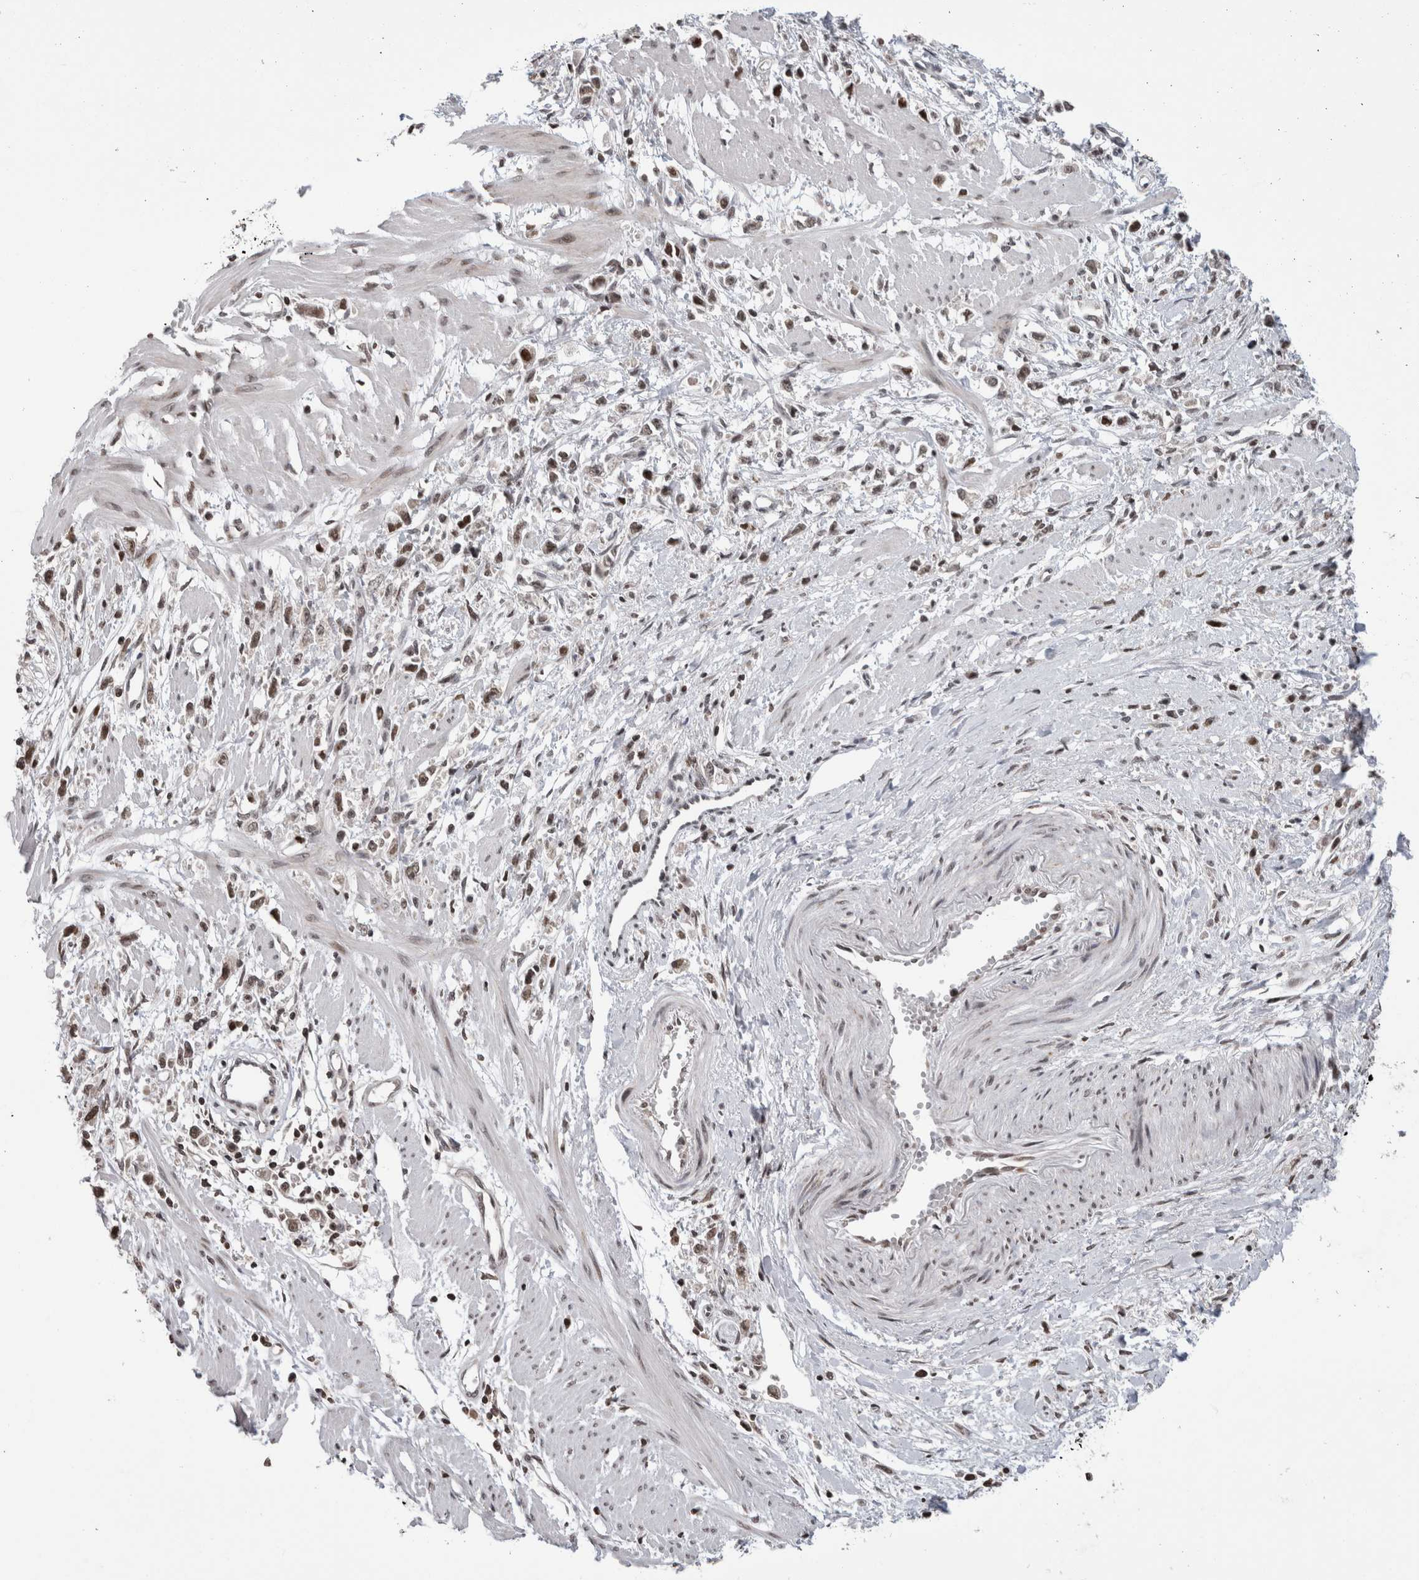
{"staining": {"intensity": "moderate", "quantity": ">75%", "location": "nuclear"}, "tissue": "stomach cancer", "cell_type": "Tumor cells", "image_type": "cancer", "snomed": [{"axis": "morphology", "description": "Adenocarcinoma, NOS"}, {"axis": "topography", "description": "Stomach"}], "caption": "Immunohistochemical staining of stomach cancer demonstrates medium levels of moderate nuclear protein positivity in approximately >75% of tumor cells.", "gene": "ZBTB11", "patient": {"sex": "female", "age": 59}}